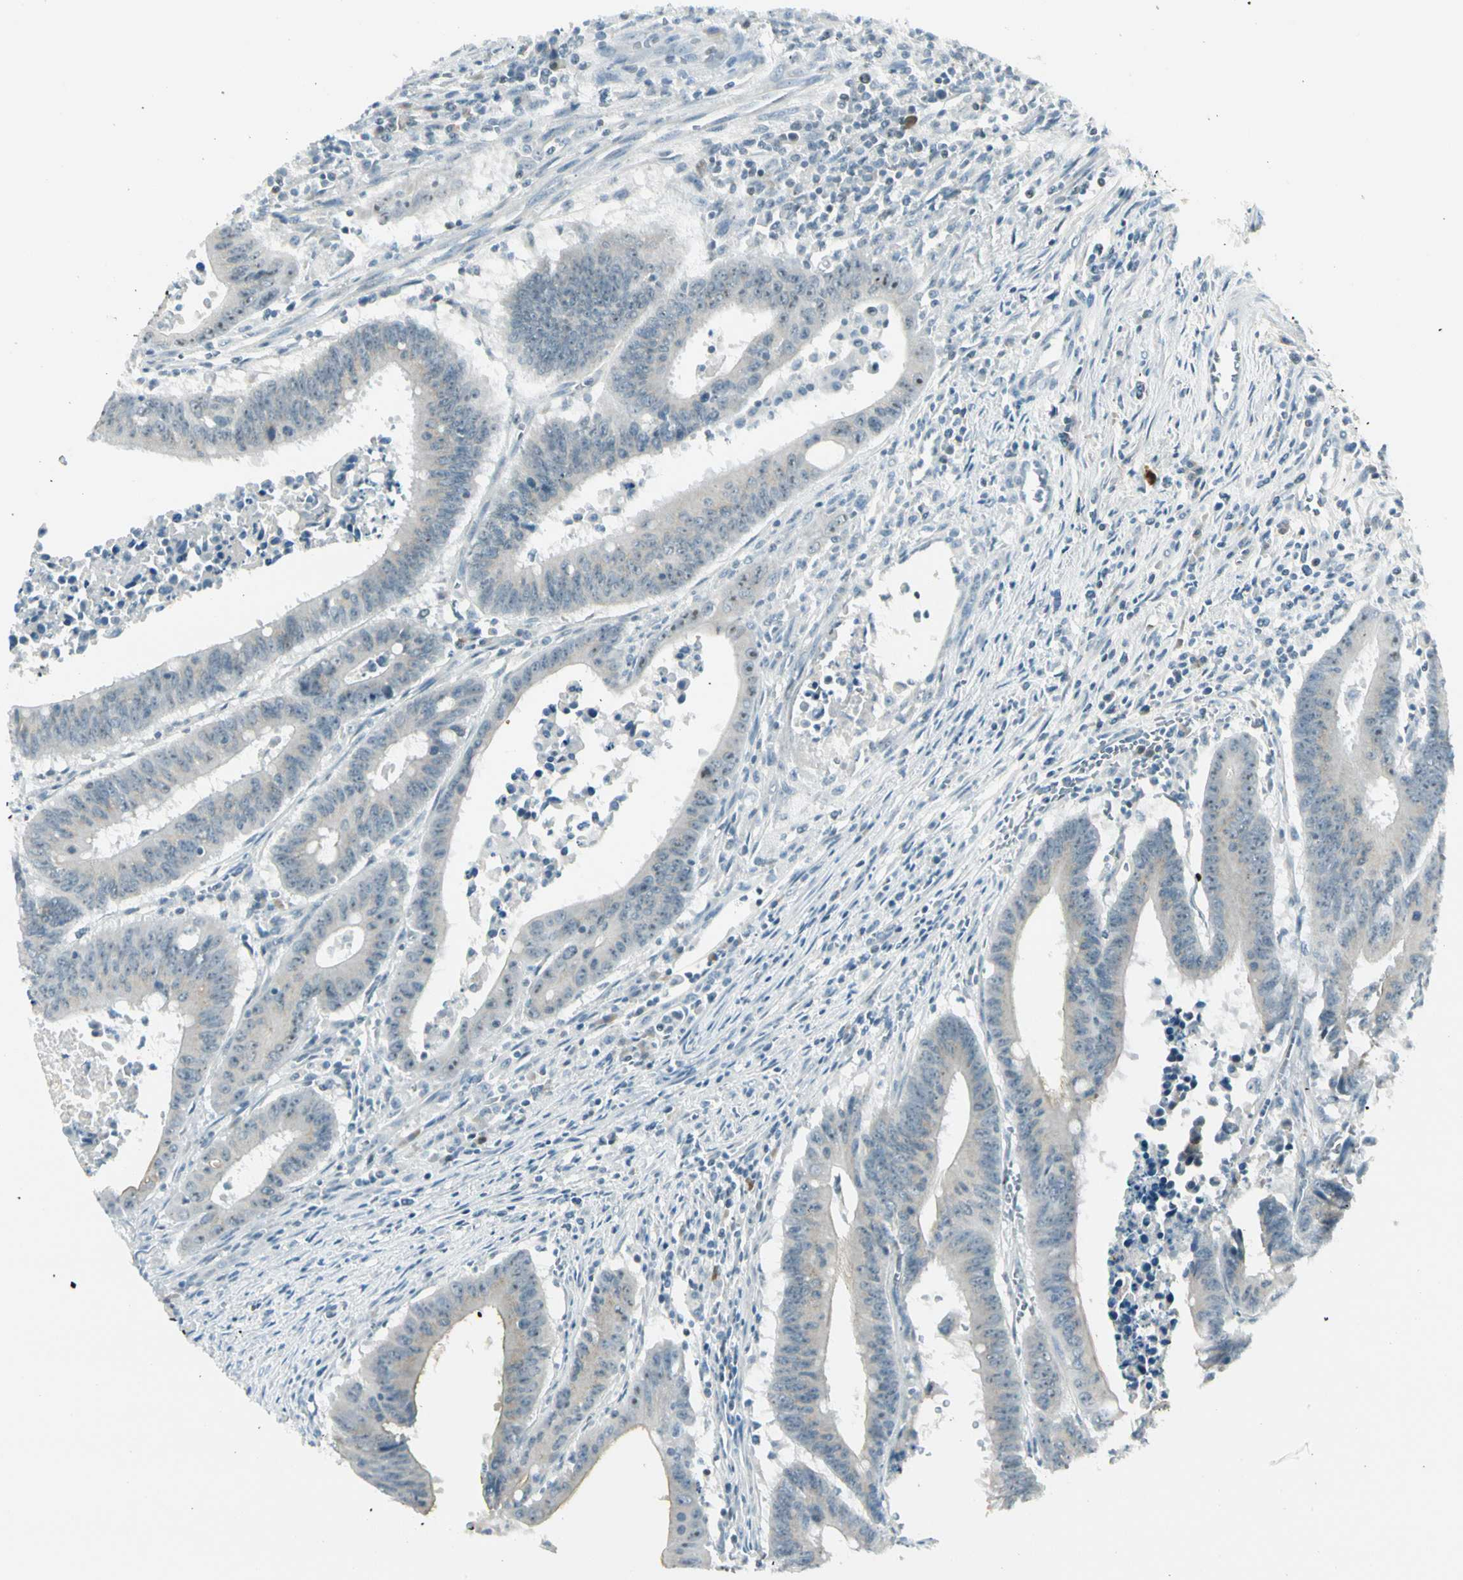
{"staining": {"intensity": "strong", "quantity": "25%-75%", "location": "cytoplasmic/membranous,nuclear"}, "tissue": "colorectal cancer", "cell_type": "Tumor cells", "image_type": "cancer", "snomed": [{"axis": "morphology", "description": "Adenocarcinoma, NOS"}, {"axis": "topography", "description": "Colon"}], "caption": "Immunohistochemistry (IHC) (DAB) staining of human colorectal adenocarcinoma reveals strong cytoplasmic/membranous and nuclear protein staining in about 25%-75% of tumor cells.", "gene": "ZSCAN1", "patient": {"sex": "male", "age": 45}}